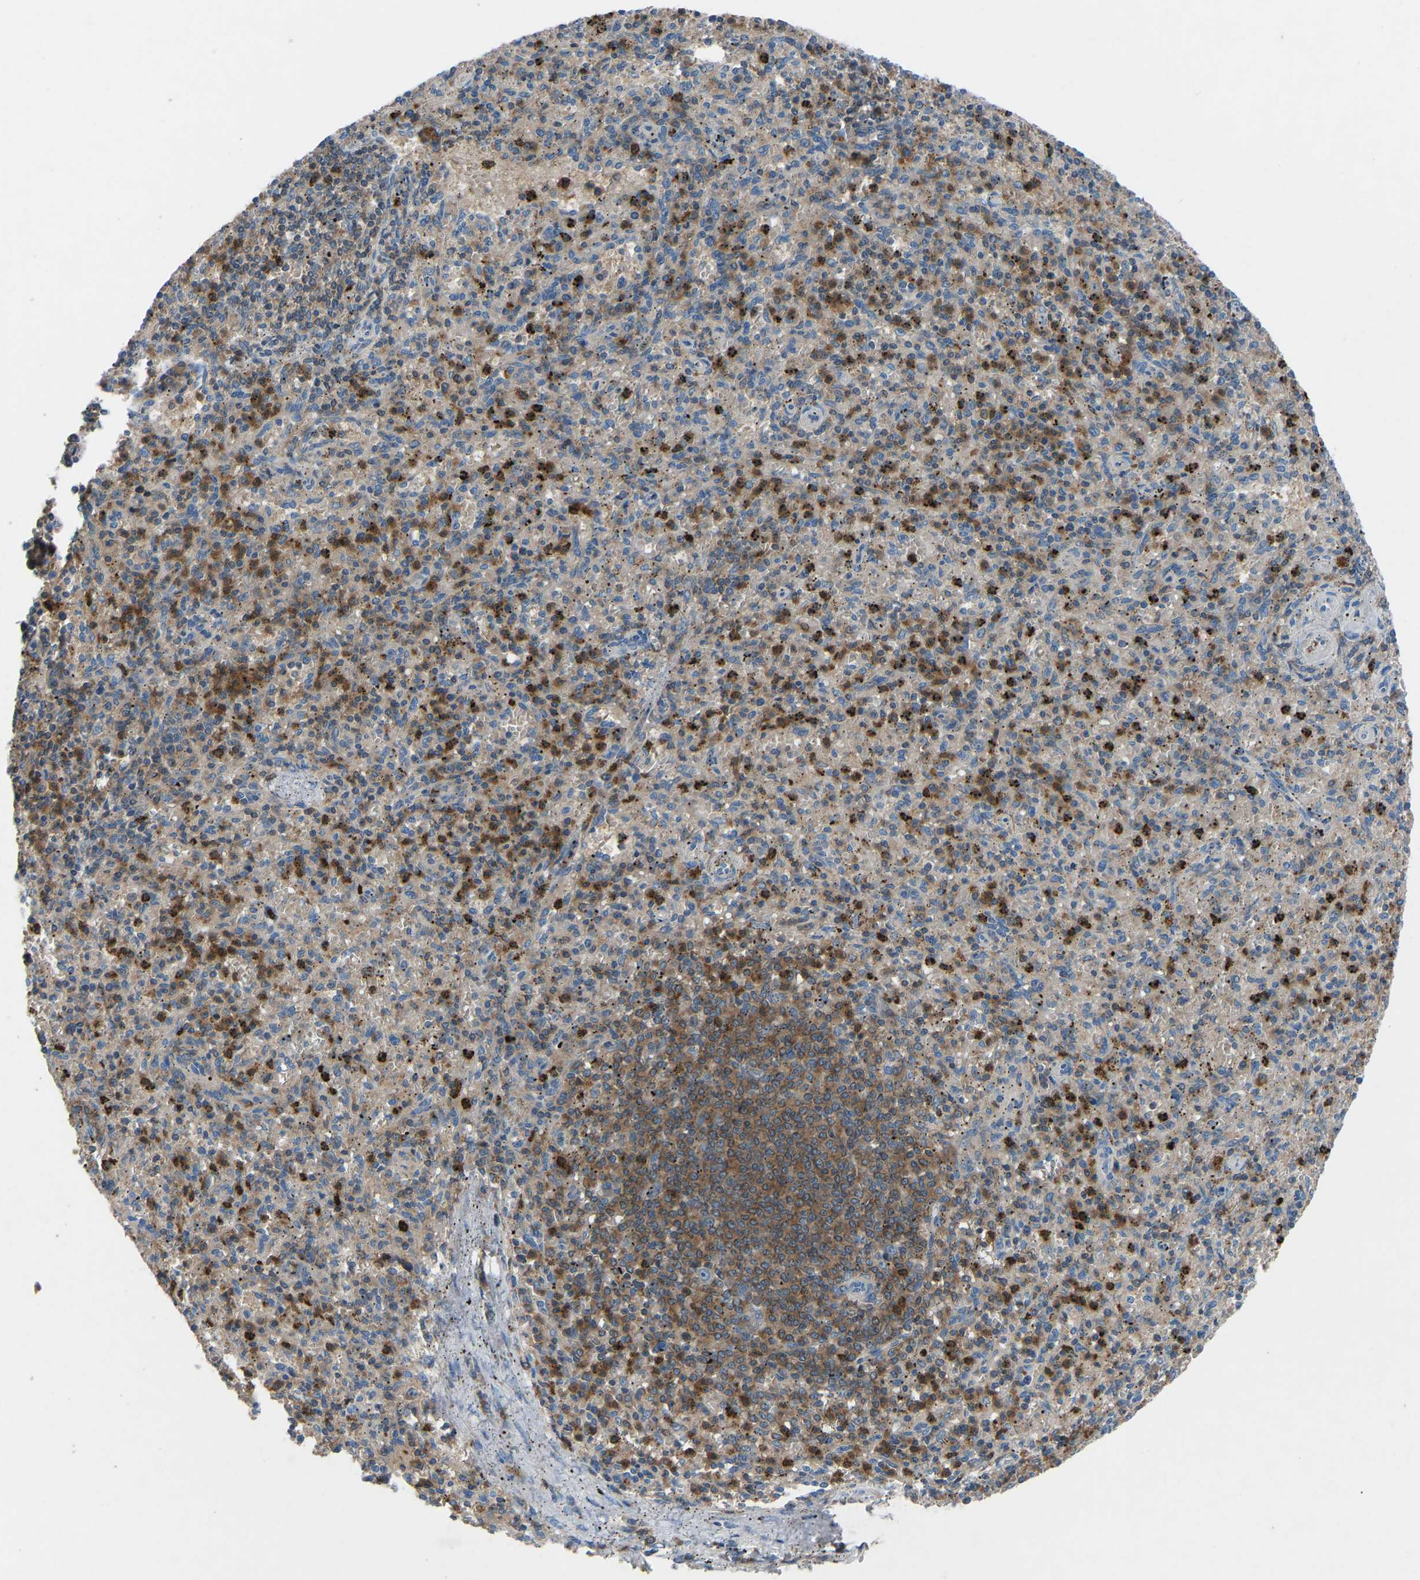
{"staining": {"intensity": "strong", "quantity": "25%-75%", "location": "cytoplasmic/membranous"}, "tissue": "spleen", "cell_type": "Cells in red pulp", "image_type": "normal", "snomed": [{"axis": "morphology", "description": "Normal tissue, NOS"}, {"axis": "topography", "description": "Spleen"}], "caption": "An image of spleen stained for a protein reveals strong cytoplasmic/membranous brown staining in cells in red pulp.", "gene": "GRK6", "patient": {"sex": "male", "age": 72}}